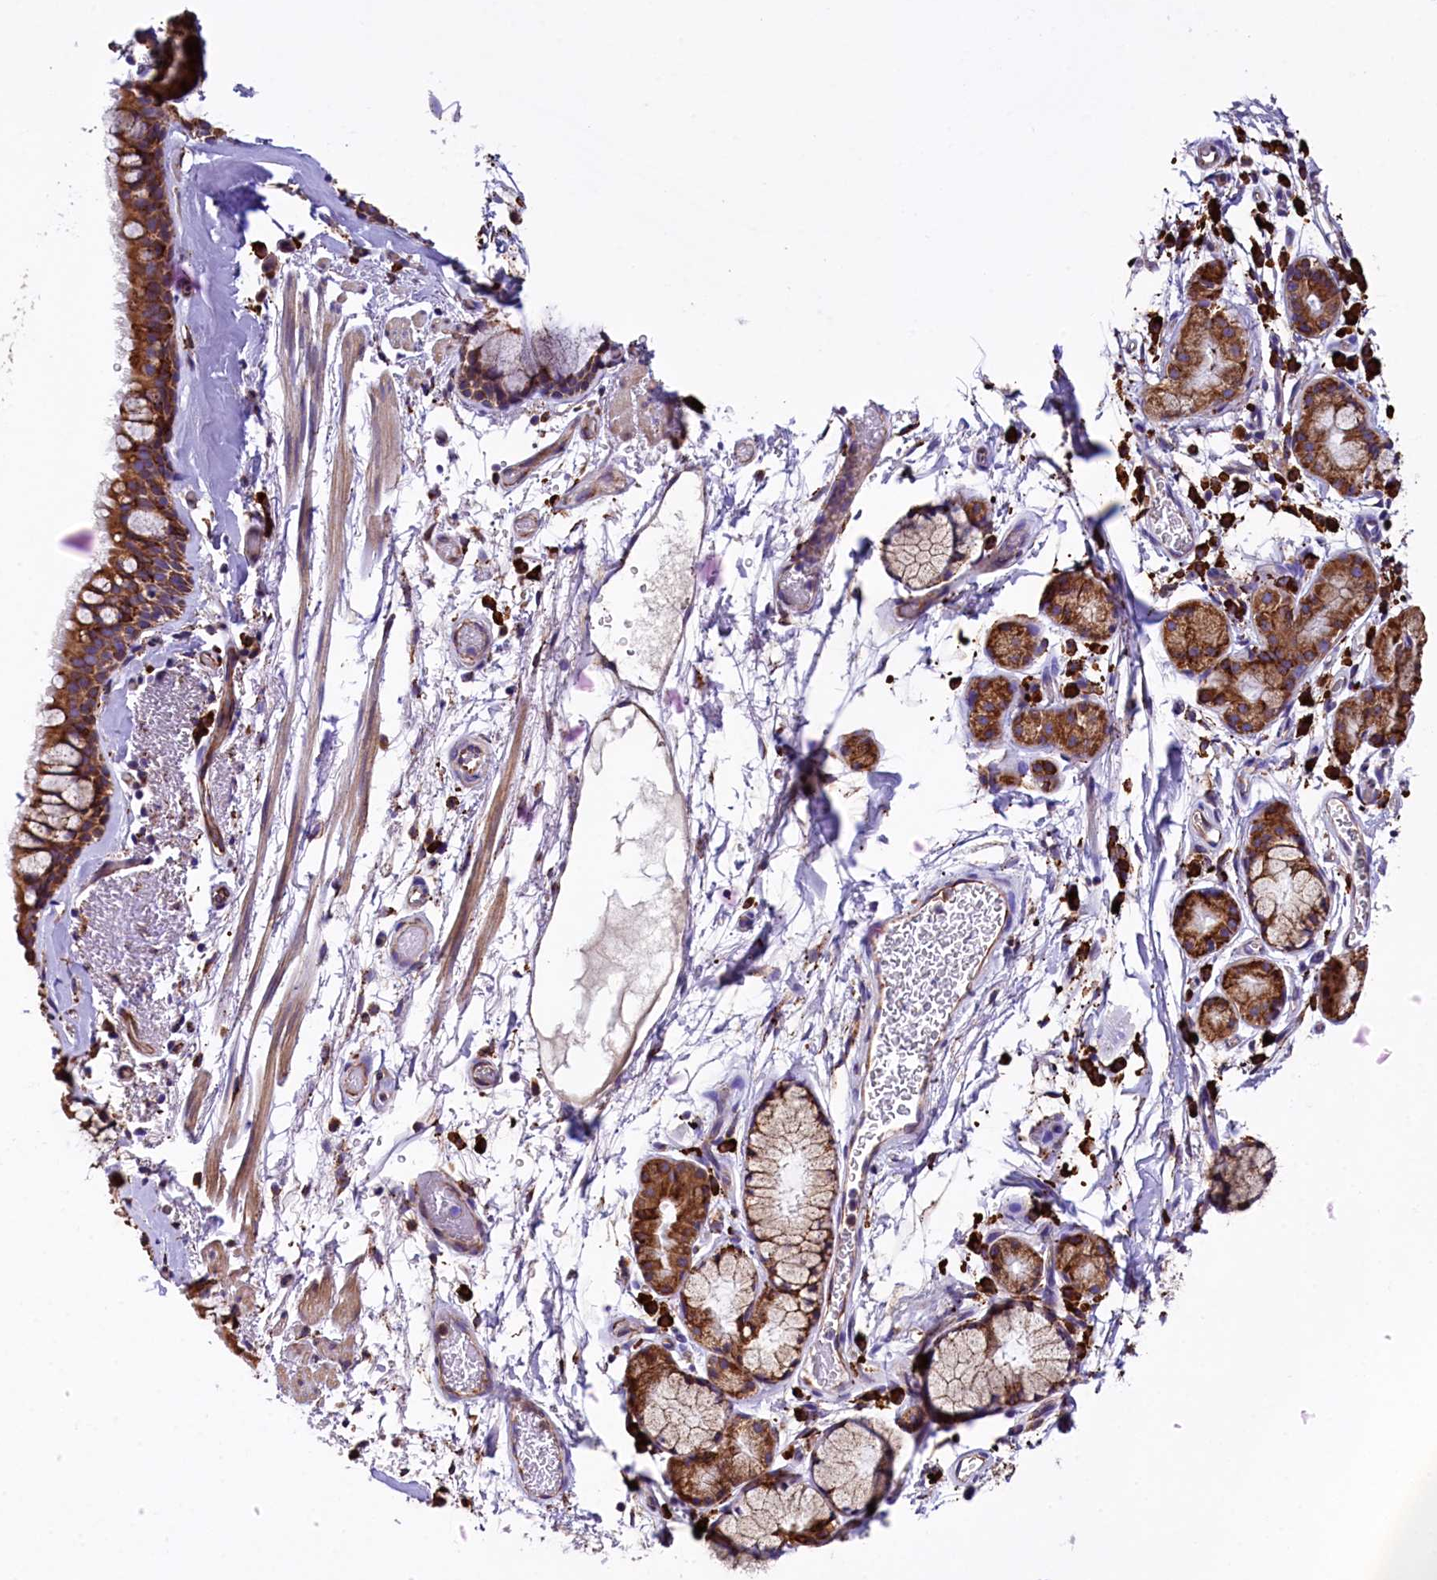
{"staining": {"intensity": "moderate", "quantity": ">75%", "location": "cytoplasmic/membranous"}, "tissue": "bronchus", "cell_type": "Respiratory epithelial cells", "image_type": "normal", "snomed": [{"axis": "morphology", "description": "Normal tissue, NOS"}, {"axis": "topography", "description": "Bronchus"}], "caption": "Immunohistochemical staining of unremarkable human bronchus displays >75% levels of moderate cytoplasmic/membranous protein staining in approximately >75% of respiratory epithelial cells. (Stains: DAB (3,3'-diaminobenzidine) in brown, nuclei in blue, Microscopy: brightfield microscopy at high magnification).", "gene": "CAPS2", "patient": {"sex": "male", "age": 65}}